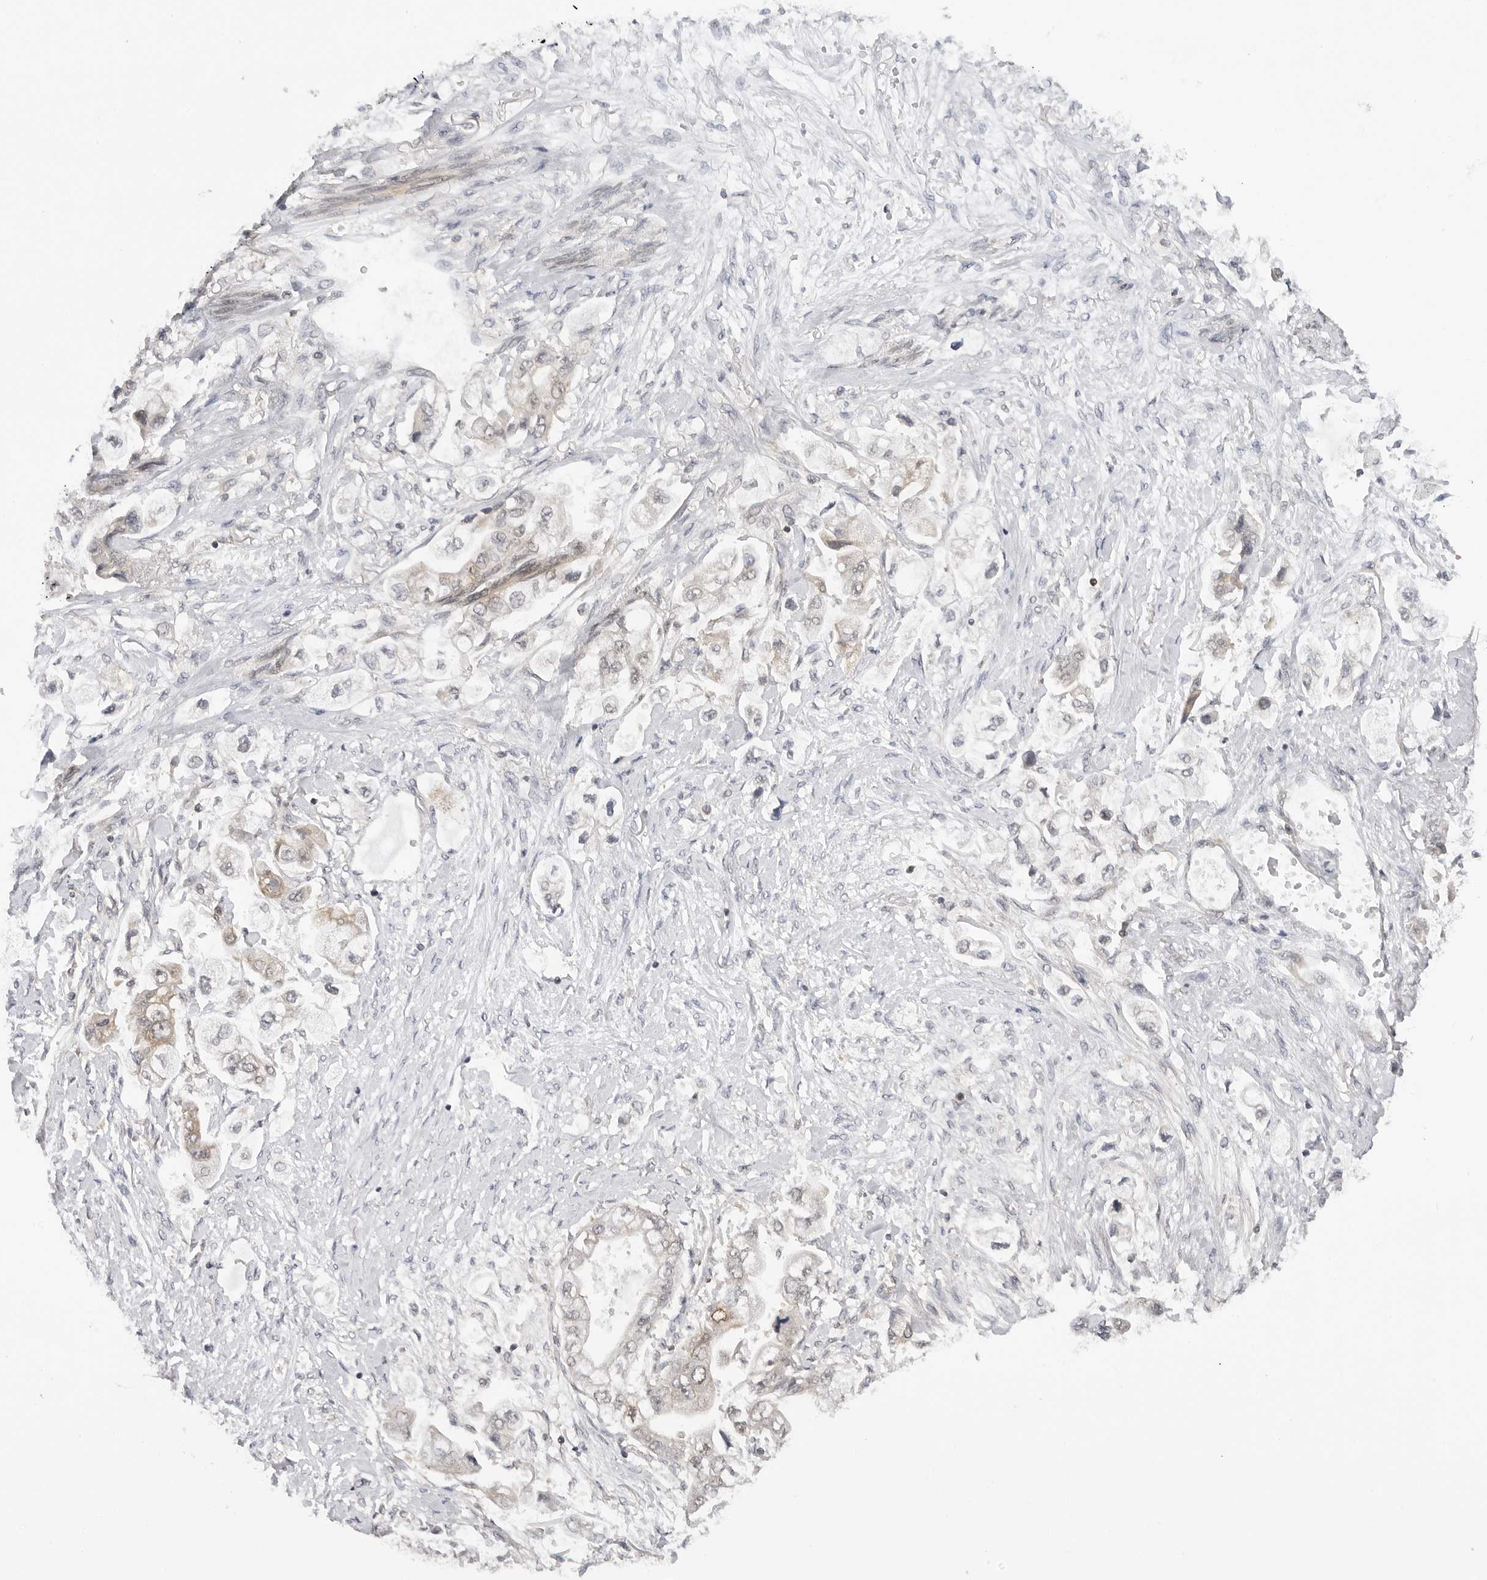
{"staining": {"intensity": "weak", "quantity": "25%-75%", "location": "cytoplasmic/membranous"}, "tissue": "stomach cancer", "cell_type": "Tumor cells", "image_type": "cancer", "snomed": [{"axis": "morphology", "description": "Adenocarcinoma, NOS"}, {"axis": "topography", "description": "Stomach"}], "caption": "Immunohistochemistry of stomach adenocarcinoma shows low levels of weak cytoplasmic/membranous positivity in about 25%-75% of tumor cells. The staining was performed using DAB (3,3'-diaminobenzidine) to visualize the protein expression in brown, while the nuclei were stained in blue with hematoxylin (Magnification: 20x).", "gene": "MAP2K5", "patient": {"sex": "male", "age": 62}}